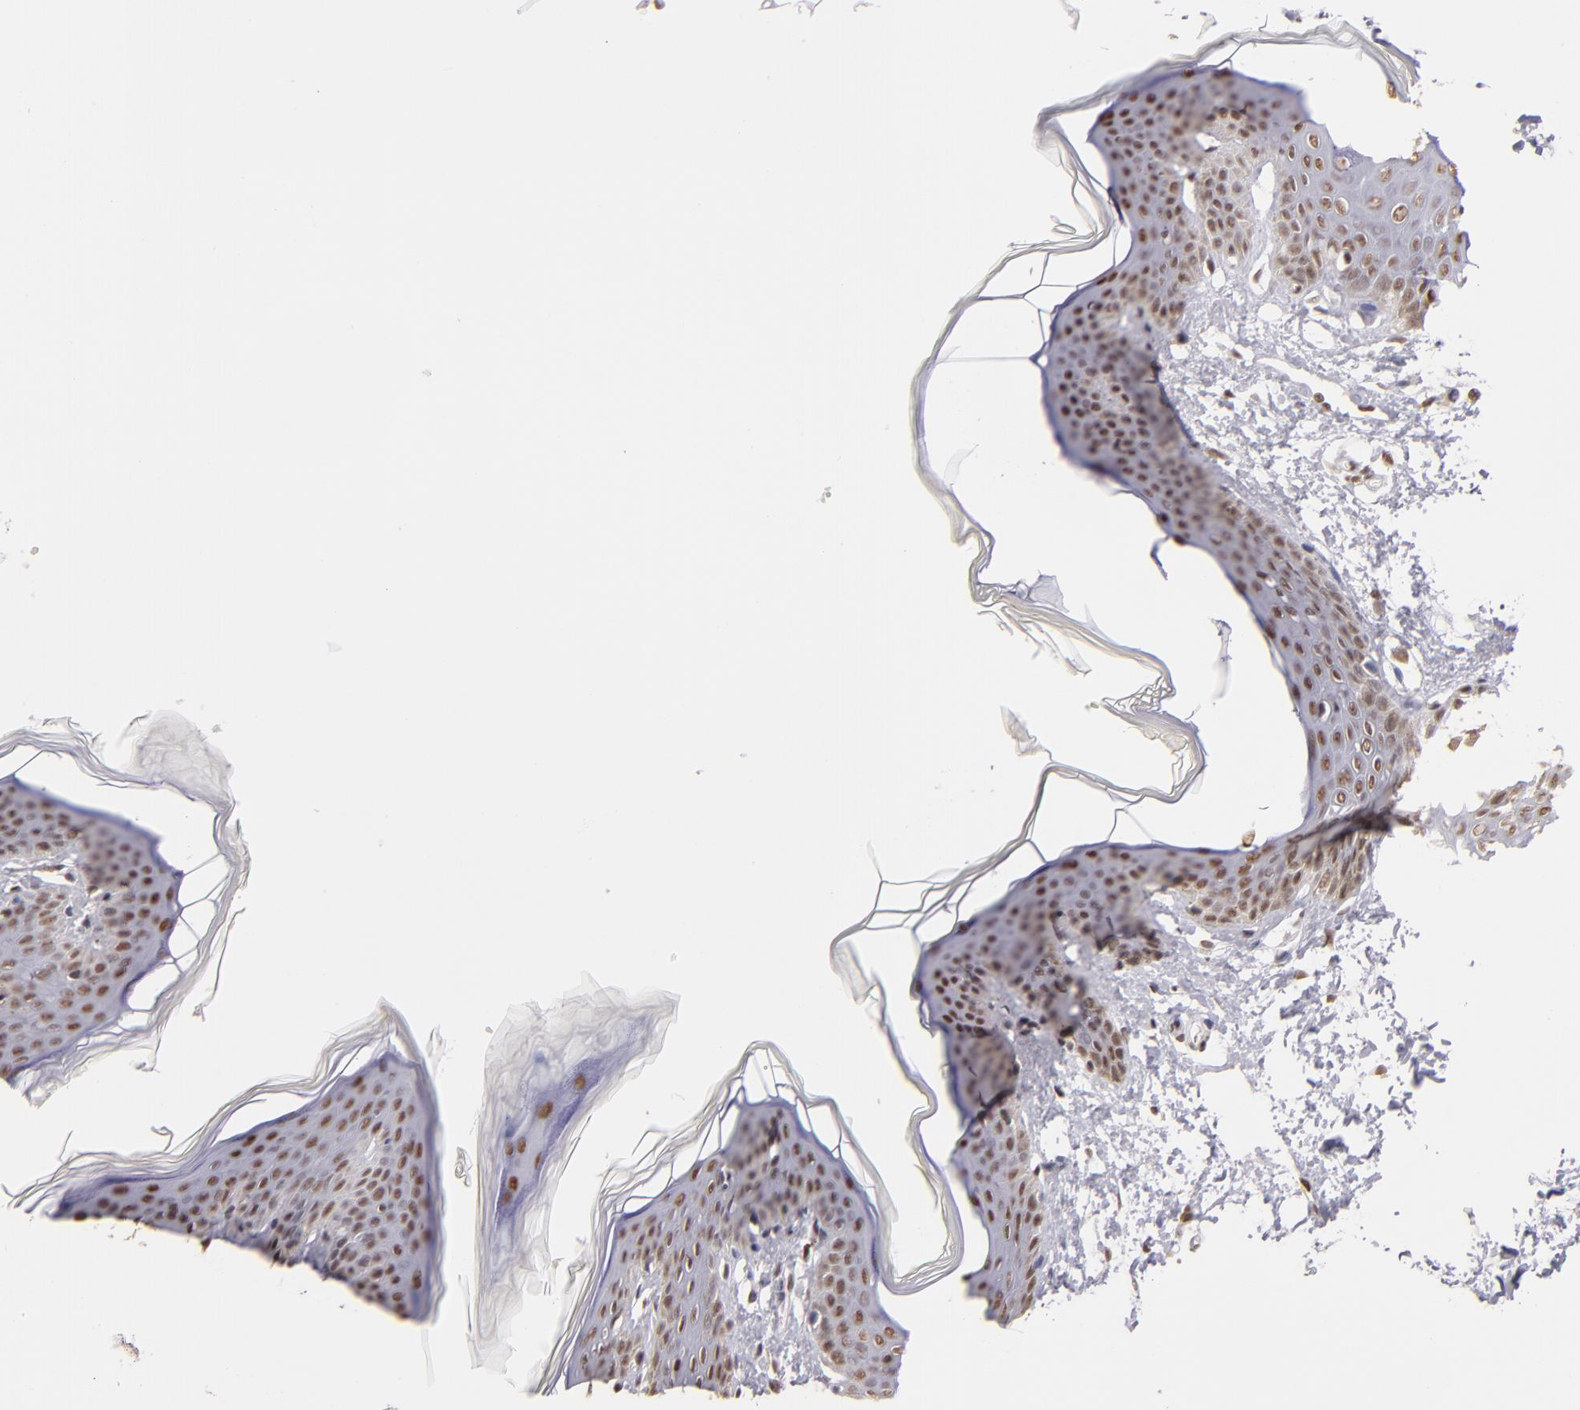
{"staining": {"intensity": "moderate", "quantity": ">75%", "location": "nuclear"}, "tissue": "skin", "cell_type": "Fibroblasts", "image_type": "normal", "snomed": [{"axis": "morphology", "description": "Normal tissue, NOS"}, {"axis": "topography", "description": "Skin"}], "caption": "About >75% of fibroblasts in benign human skin exhibit moderate nuclear protein staining as visualized by brown immunohistochemical staining.", "gene": "INTS6", "patient": {"sex": "female", "age": 17}}